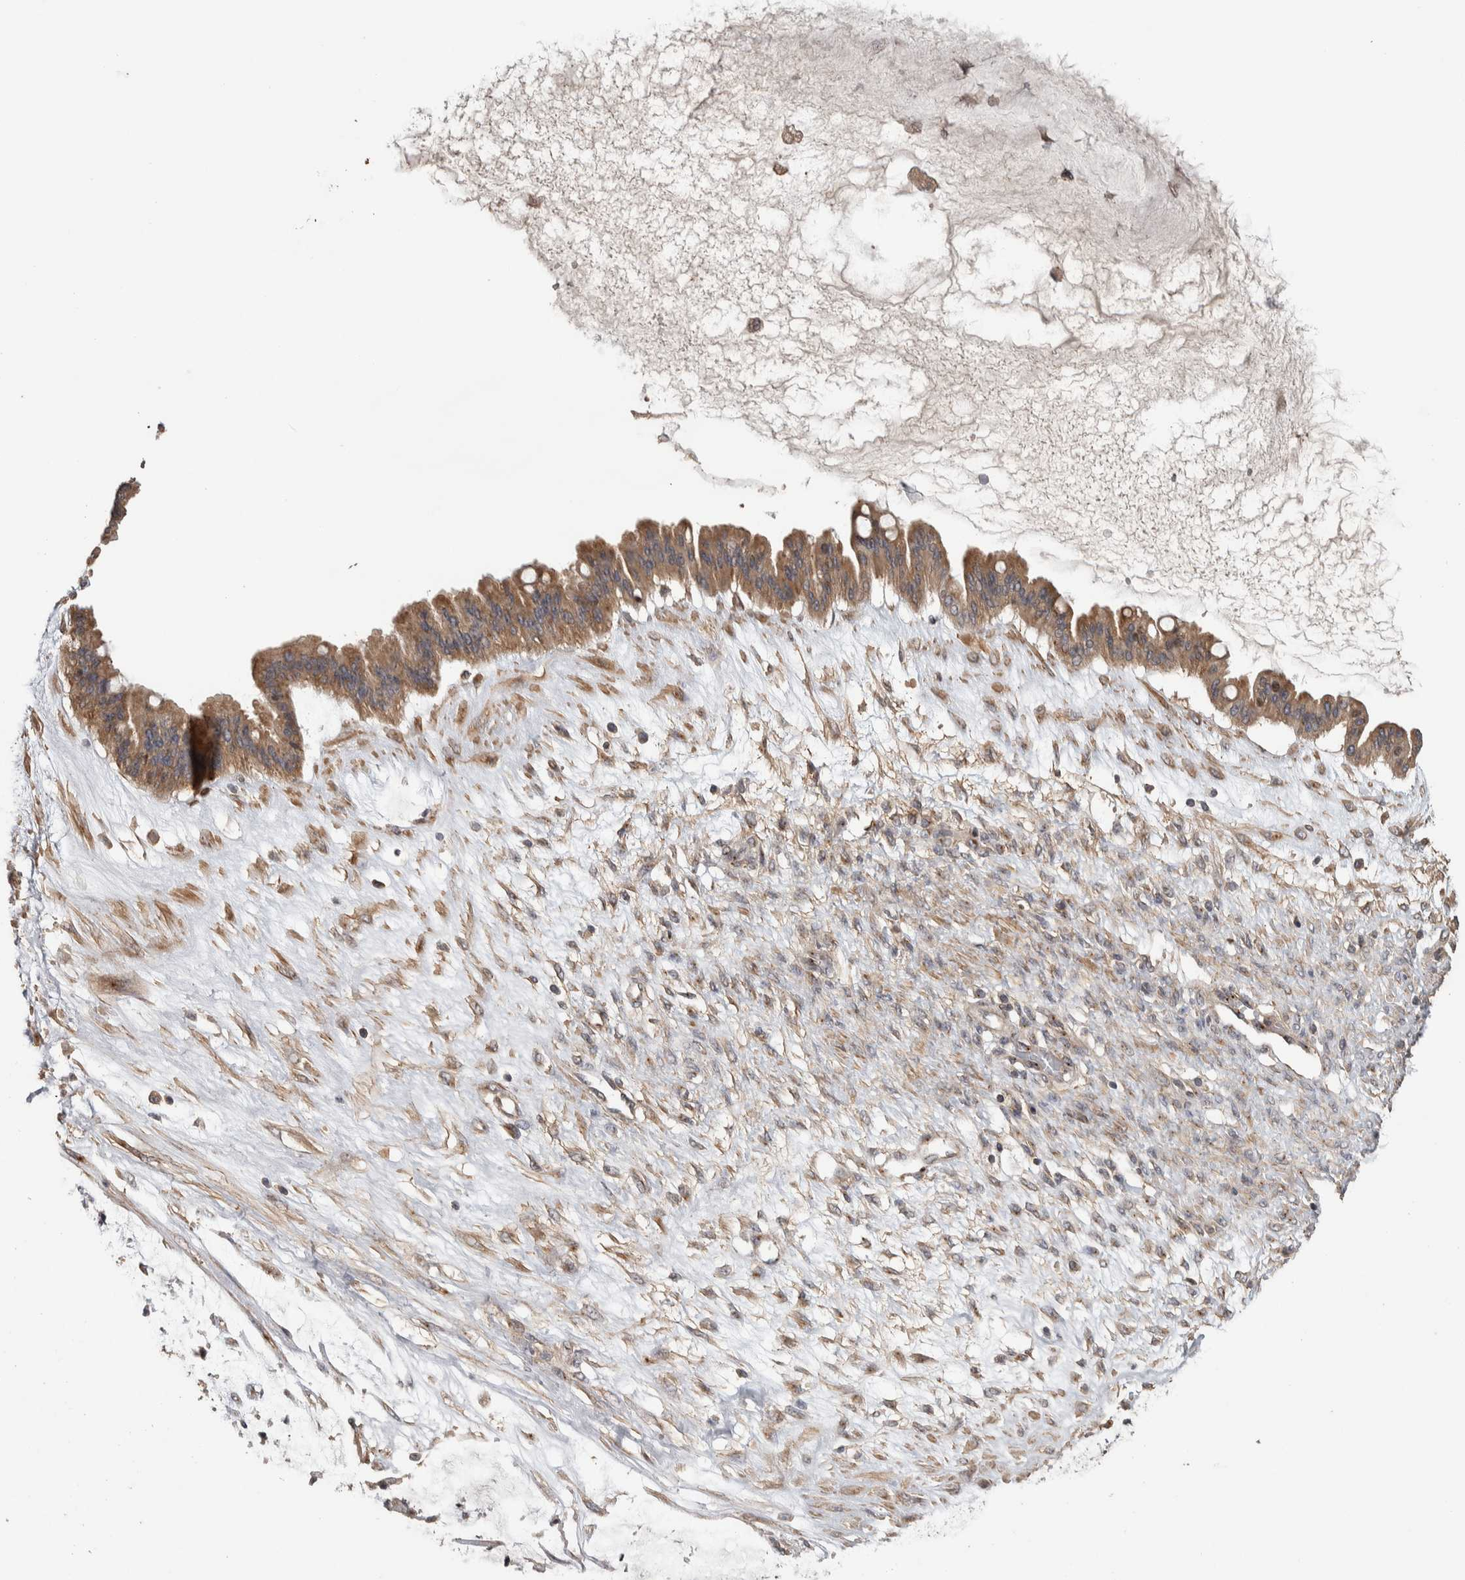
{"staining": {"intensity": "moderate", "quantity": ">75%", "location": "cytoplasmic/membranous"}, "tissue": "ovarian cancer", "cell_type": "Tumor cells", "image_type": "cancer", "snomed": [{"axis": "morphology", "description": "Cystadenocarcinoma, mucinous, NOS"}, {"axis": "topography", "description": "Ovary"}], "caption": "Protein analysis of ovarian mucinous cystadenocarcinoma tissue reveals moderate cytoplasmic/membranous staining in approximately >75% of tumor cells. Using DAB (3,3'-diaminobenzidine) (brown) and hematoxylin (blue) stains, captured at high magnification using brightfield microscopy.", "gene": "IFRD1", "patient": {"sex": "female", "age": 73}}